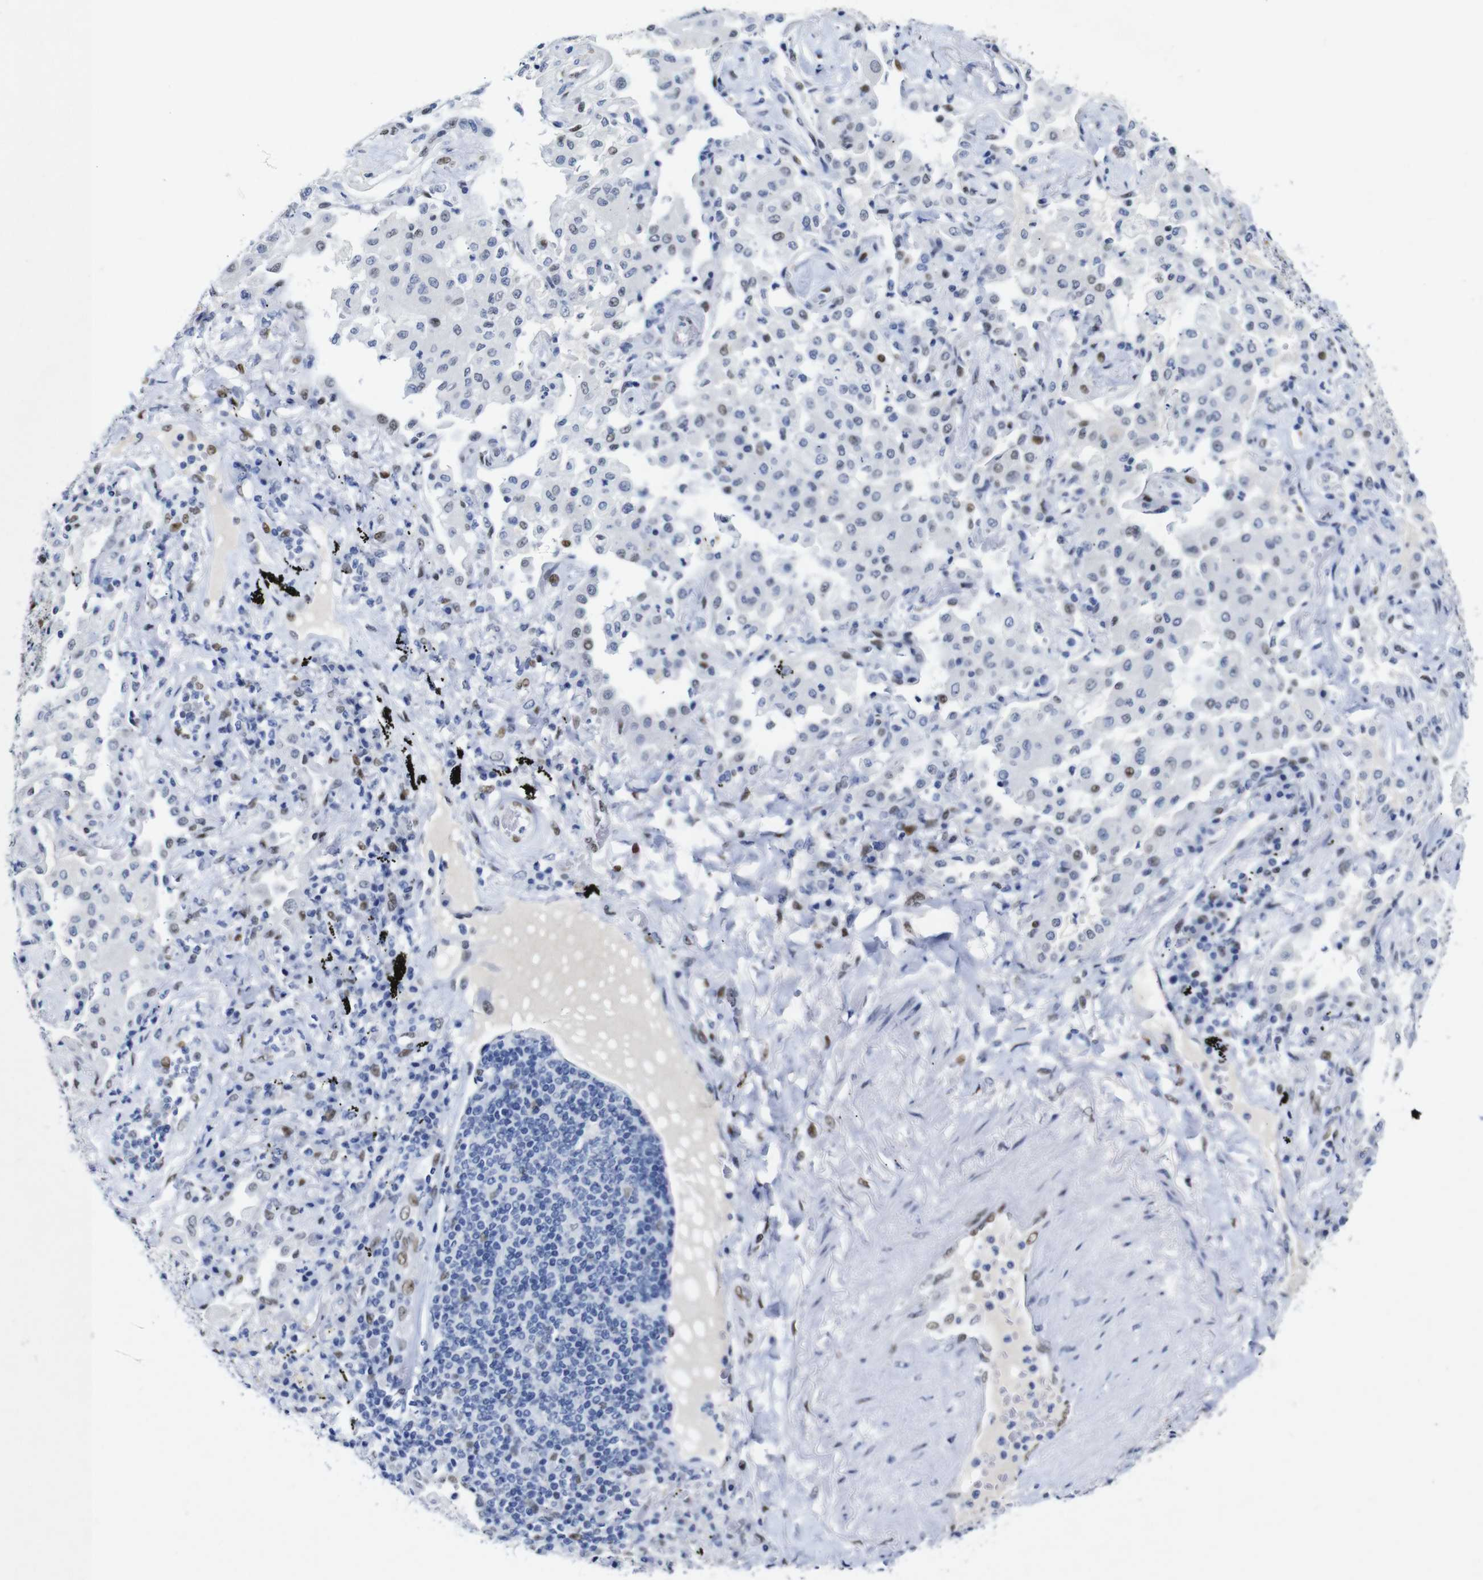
{"staining": {"intensity": "weak", "quantity": "<25%", "location": "nuclear"}, "tissue": "lung cancer", "cell_type": "Tumor cells", "image_type": "cancer", "snomed": [{"axis": "morphology", "description": "Normal tissue, NOS"}, {"axis": "morphology", "description": "Adenocarcinoma, NOS"}, {"axis": "topography", "description": "Bronchus"}, {"axis": "topography", "description": "Lung"}], "caption": "Tumor cells are negative for brown protein staining in lung adenocarcinoma.", "gene": "FOSL2", "patient": {"sex": "female", "age": 70}}